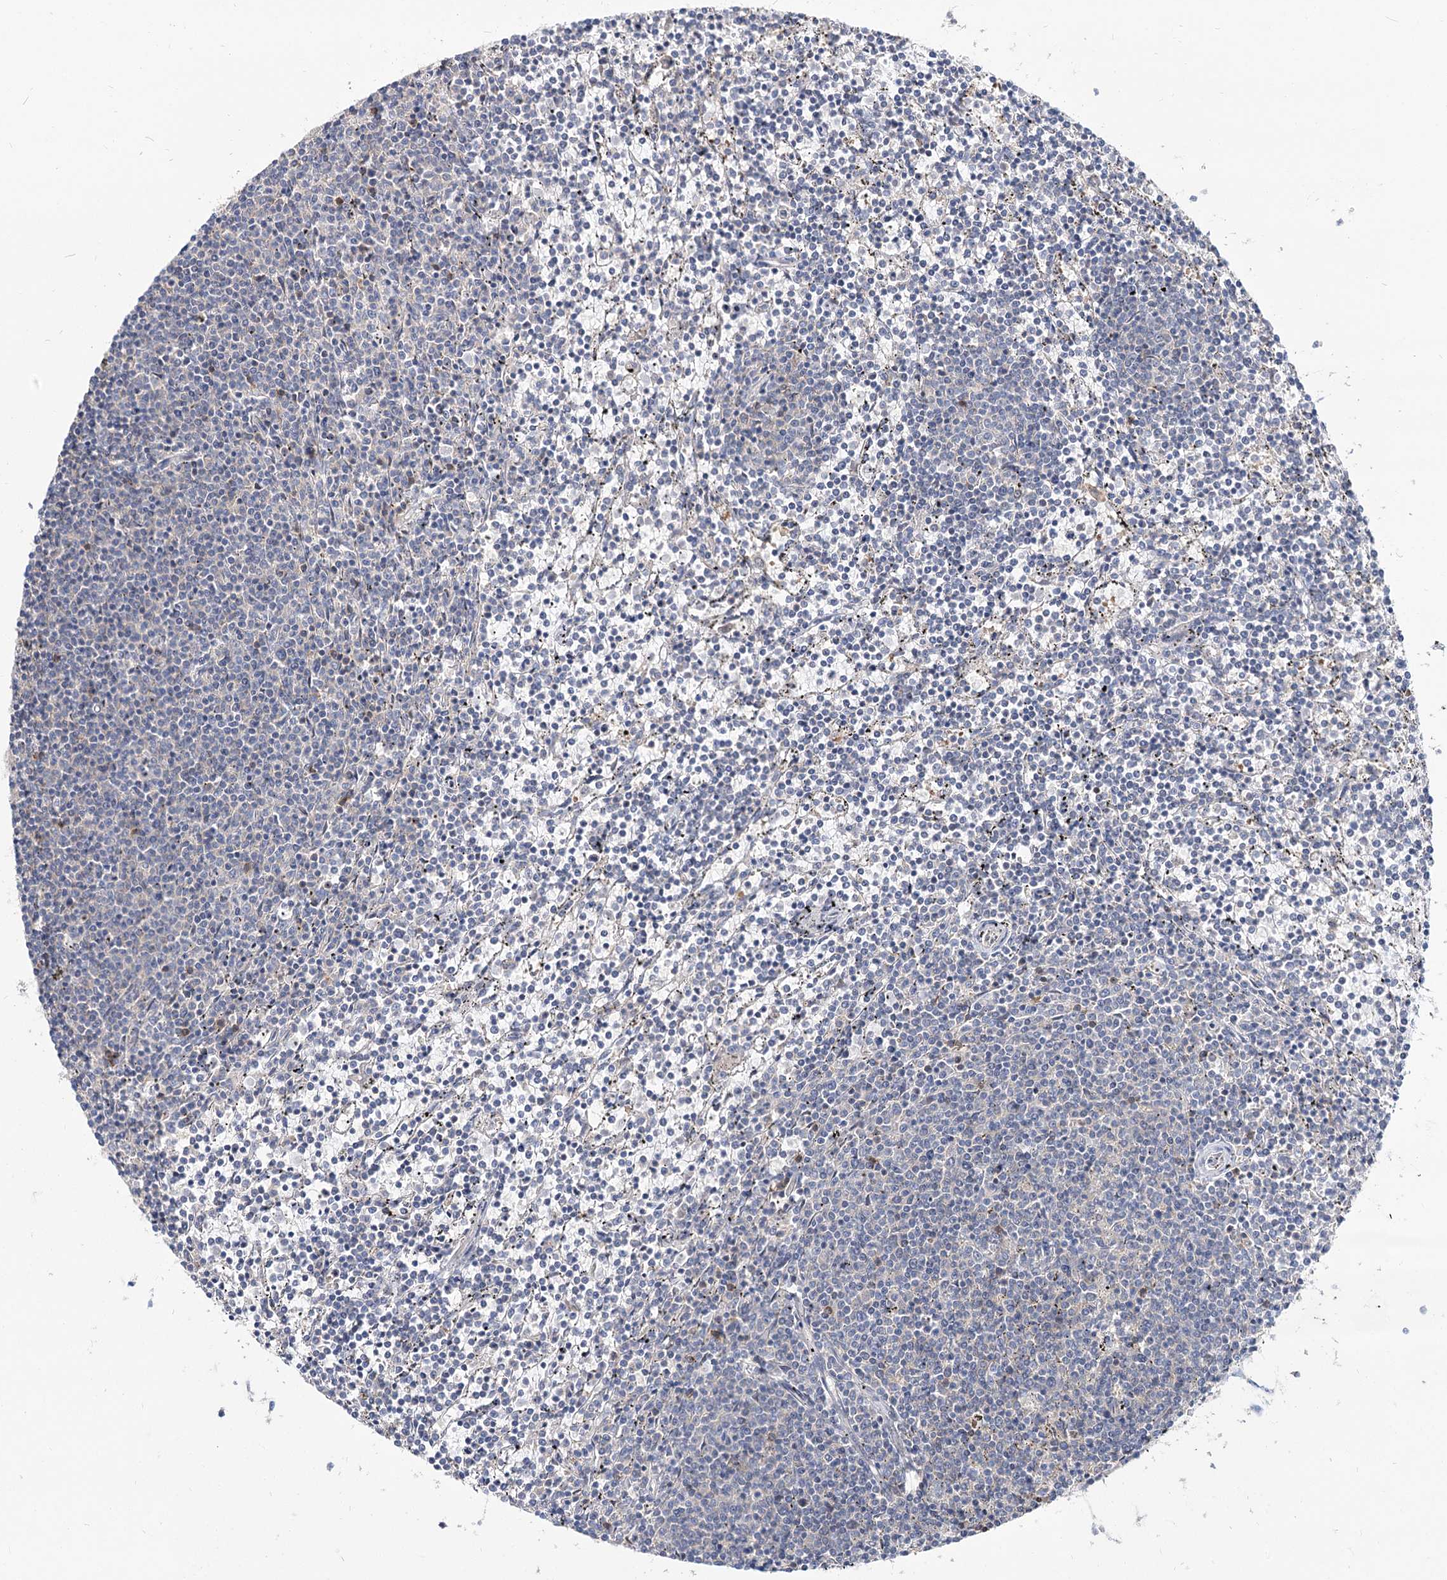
{"staining": {"intensity": "negative", "quantity": "none", "location": "none"}, "tissue": "lymphoma", "cell_type": "Tumor cells", "image_type": "cancer", "snomed": [{"axis": "morphology", "description": "Malignant lymphoma, non-Hodgkin's type, Low grade"}, {"axis": "topography", "description": "Spleen"}], "caption": "Tumor cells show no significant expression in lymphoma.", "gene": "UGP2", "patient": {"sex": "female", "age": 50}}